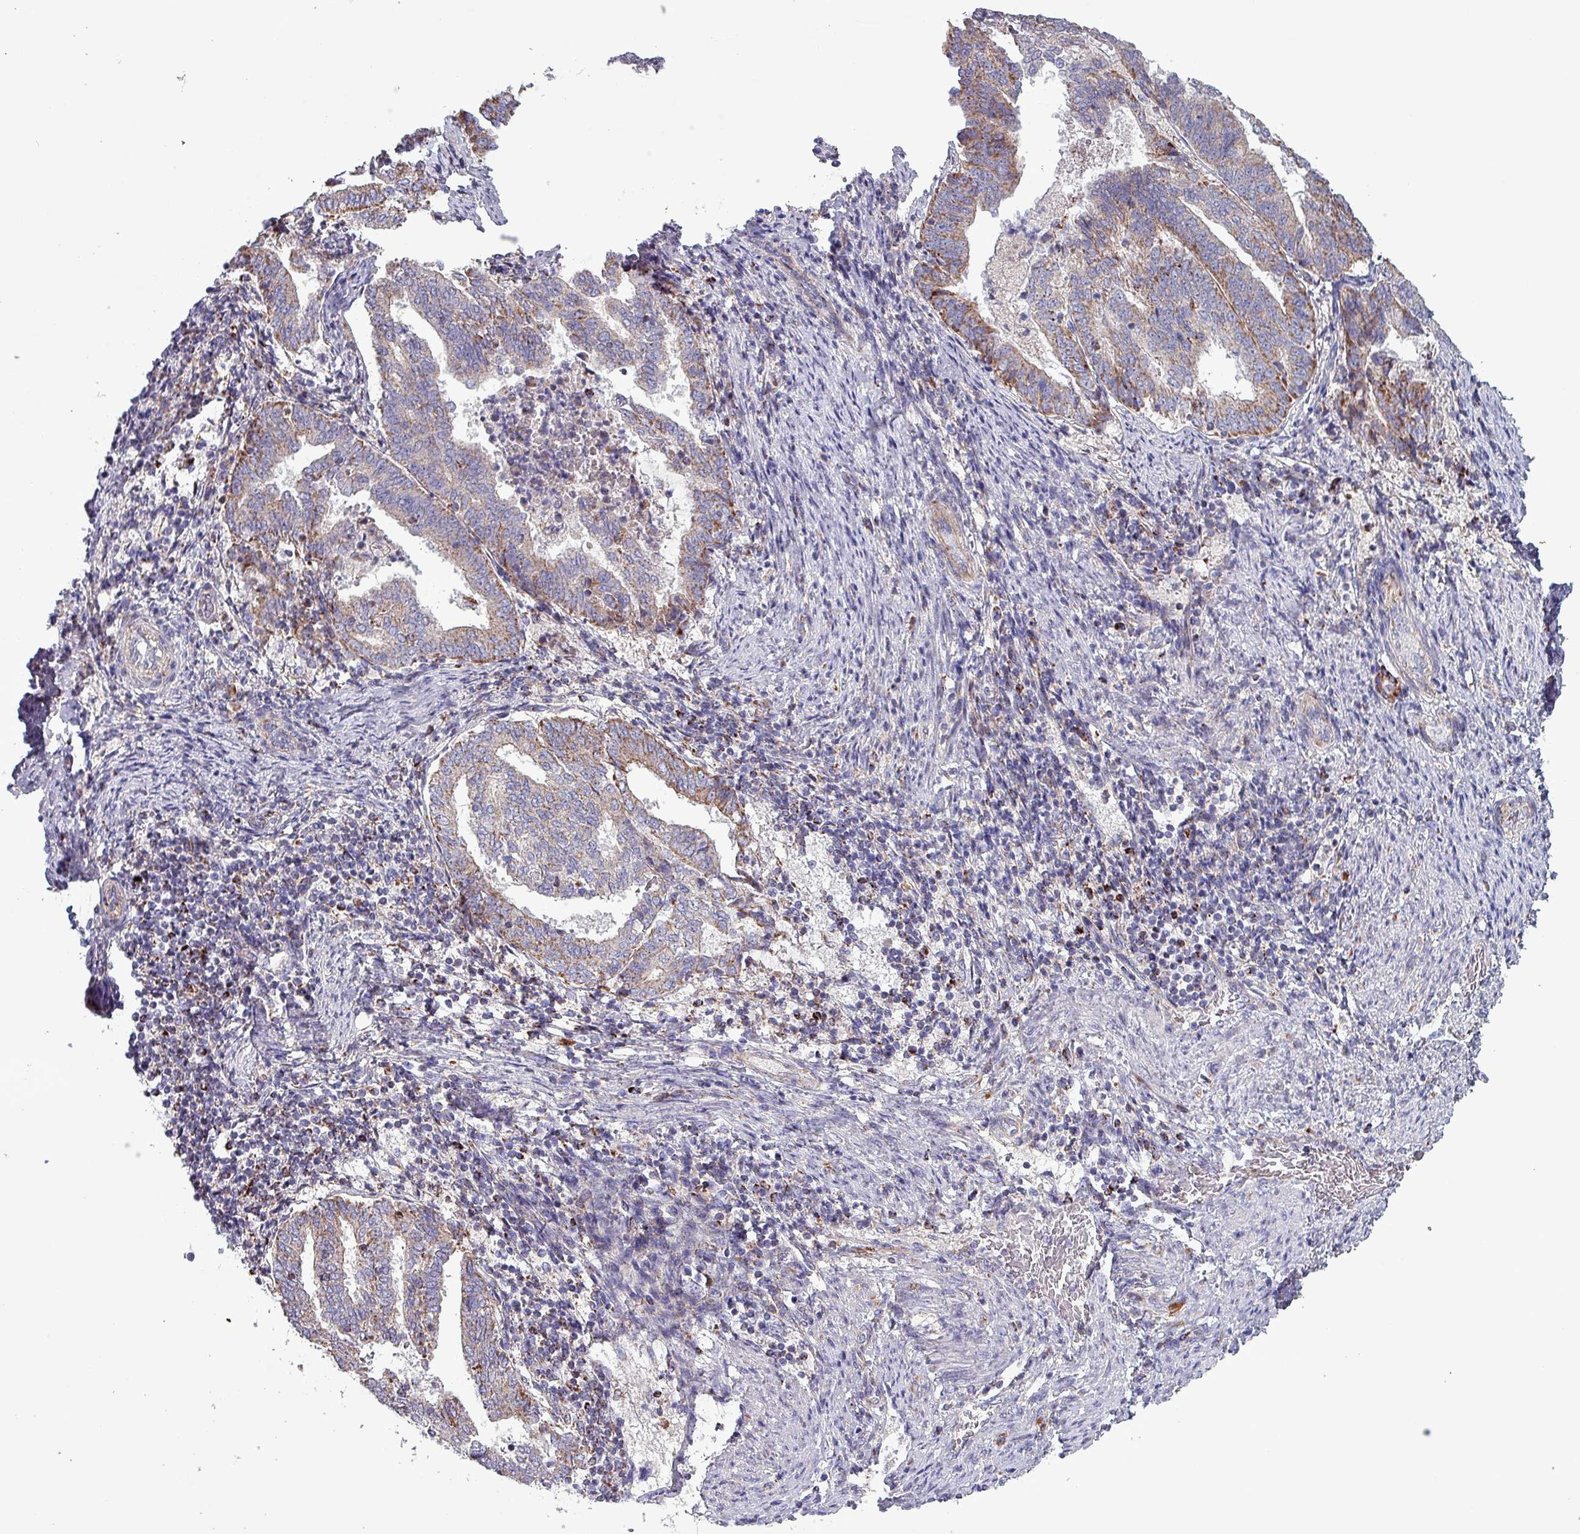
{"staining": {"intensity": "moderate", "quantity": "25%-75%", "location": "cytoplasmic/membranous"}, "tissue": "endometrial cancer", "cell_type": "Tumor cells", "image_type": "cancer", "snomed": [{"axis": "morphology", "description": "Adenocarcinoma, NOS"}, {"axis": "topography", "description": "Endometrium"}], "caption": "Tumor cells display medium levels of moderate cytoplasmic/membranous positivity in about 25%-75% of cells in human endometrial cancer (adenocarcinoma).", "gene": "ZNF322", "patient": {"sex": "female", "age": 80}}